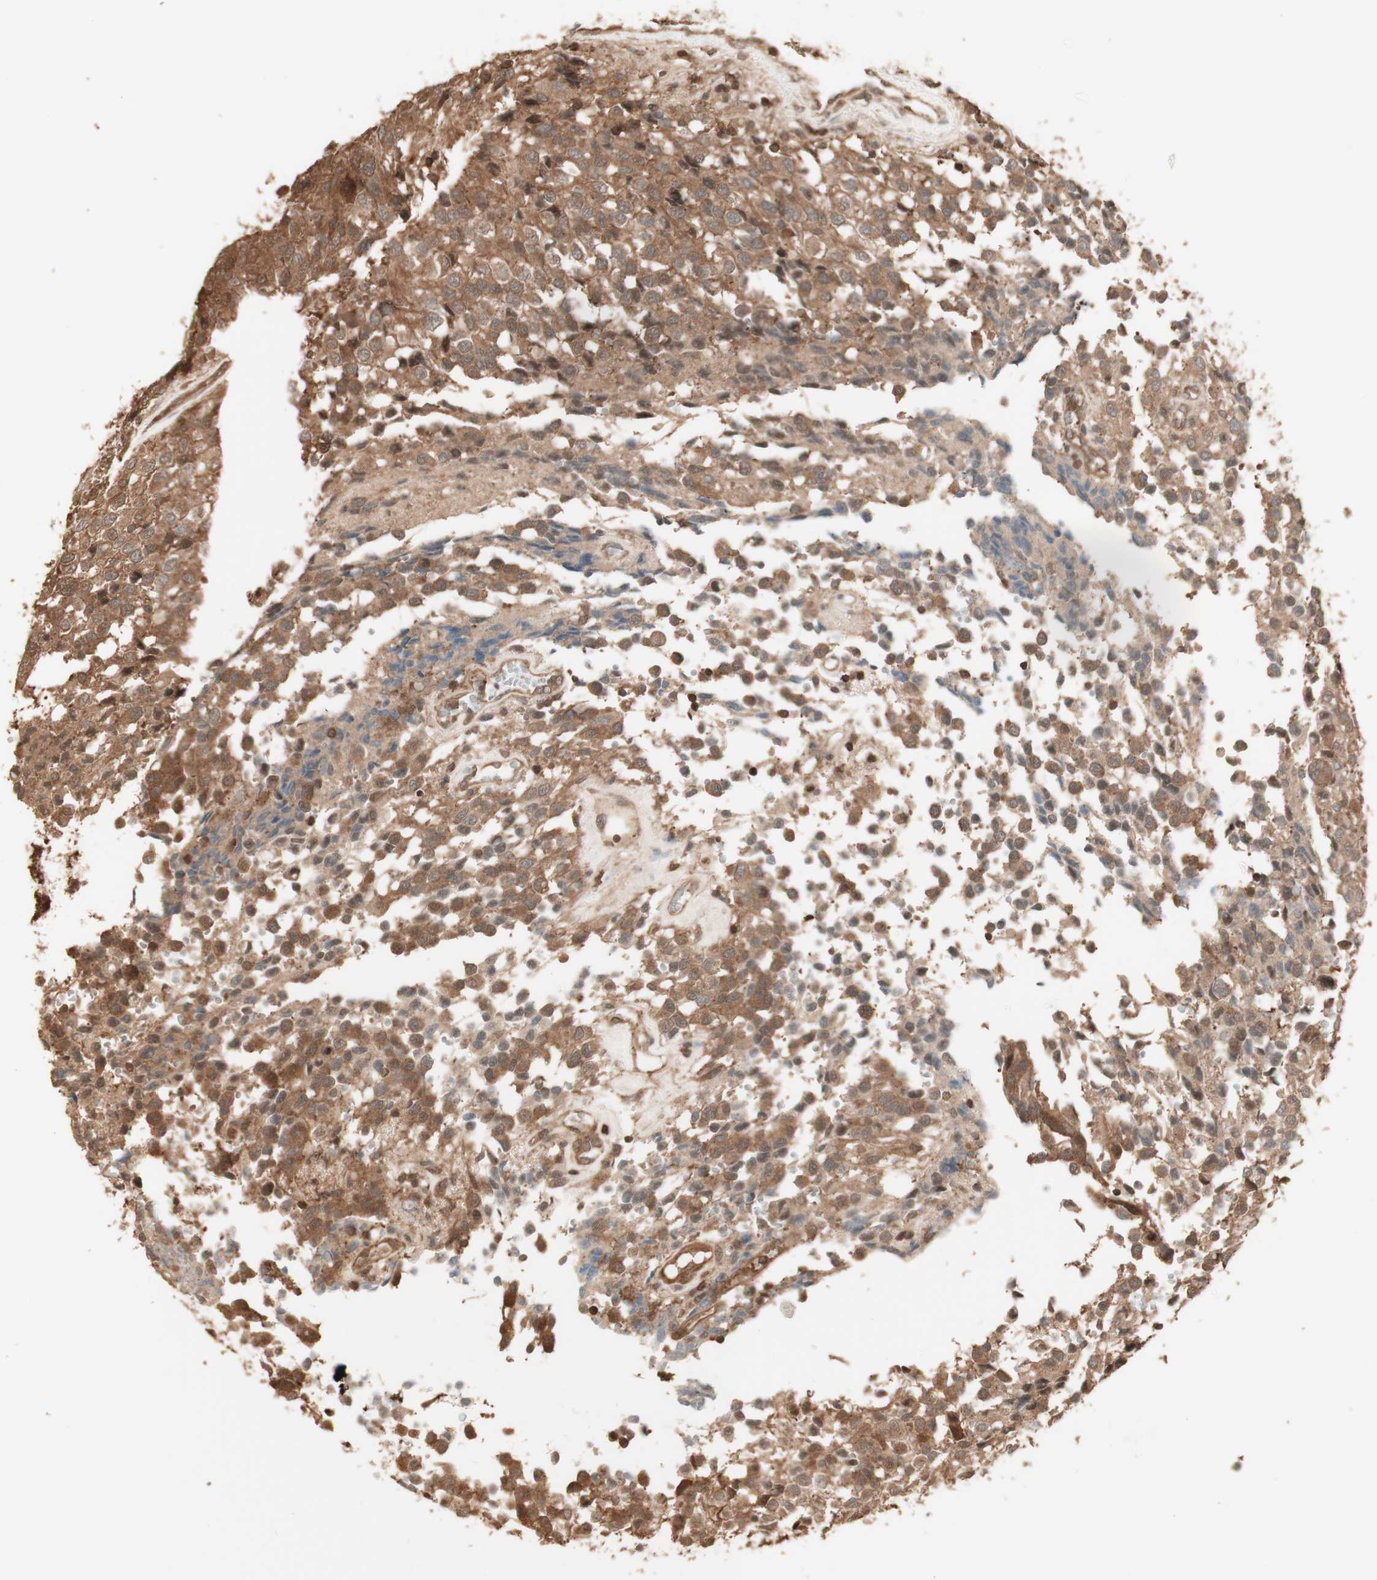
{"staining": {"intensity": "moderate", "quantity": ">75%", "location": "cytoplasmic/membranous"}, "tissue": "glioma", "cell_type": "Tumor cells", "image_type": "cancer", "snomed": [{"axis": "morphology", "description": "Glioma, malignant, High grade"}, {"axis": "topography", "description": "Brain"}], "caption": "Moderate cytoplasmic/membranous protein positivity is appreciated in approximately >75% of tumor cells in glioma.", "gene": "YWHAB", "patient": {"sex": "male", "age": 32}}